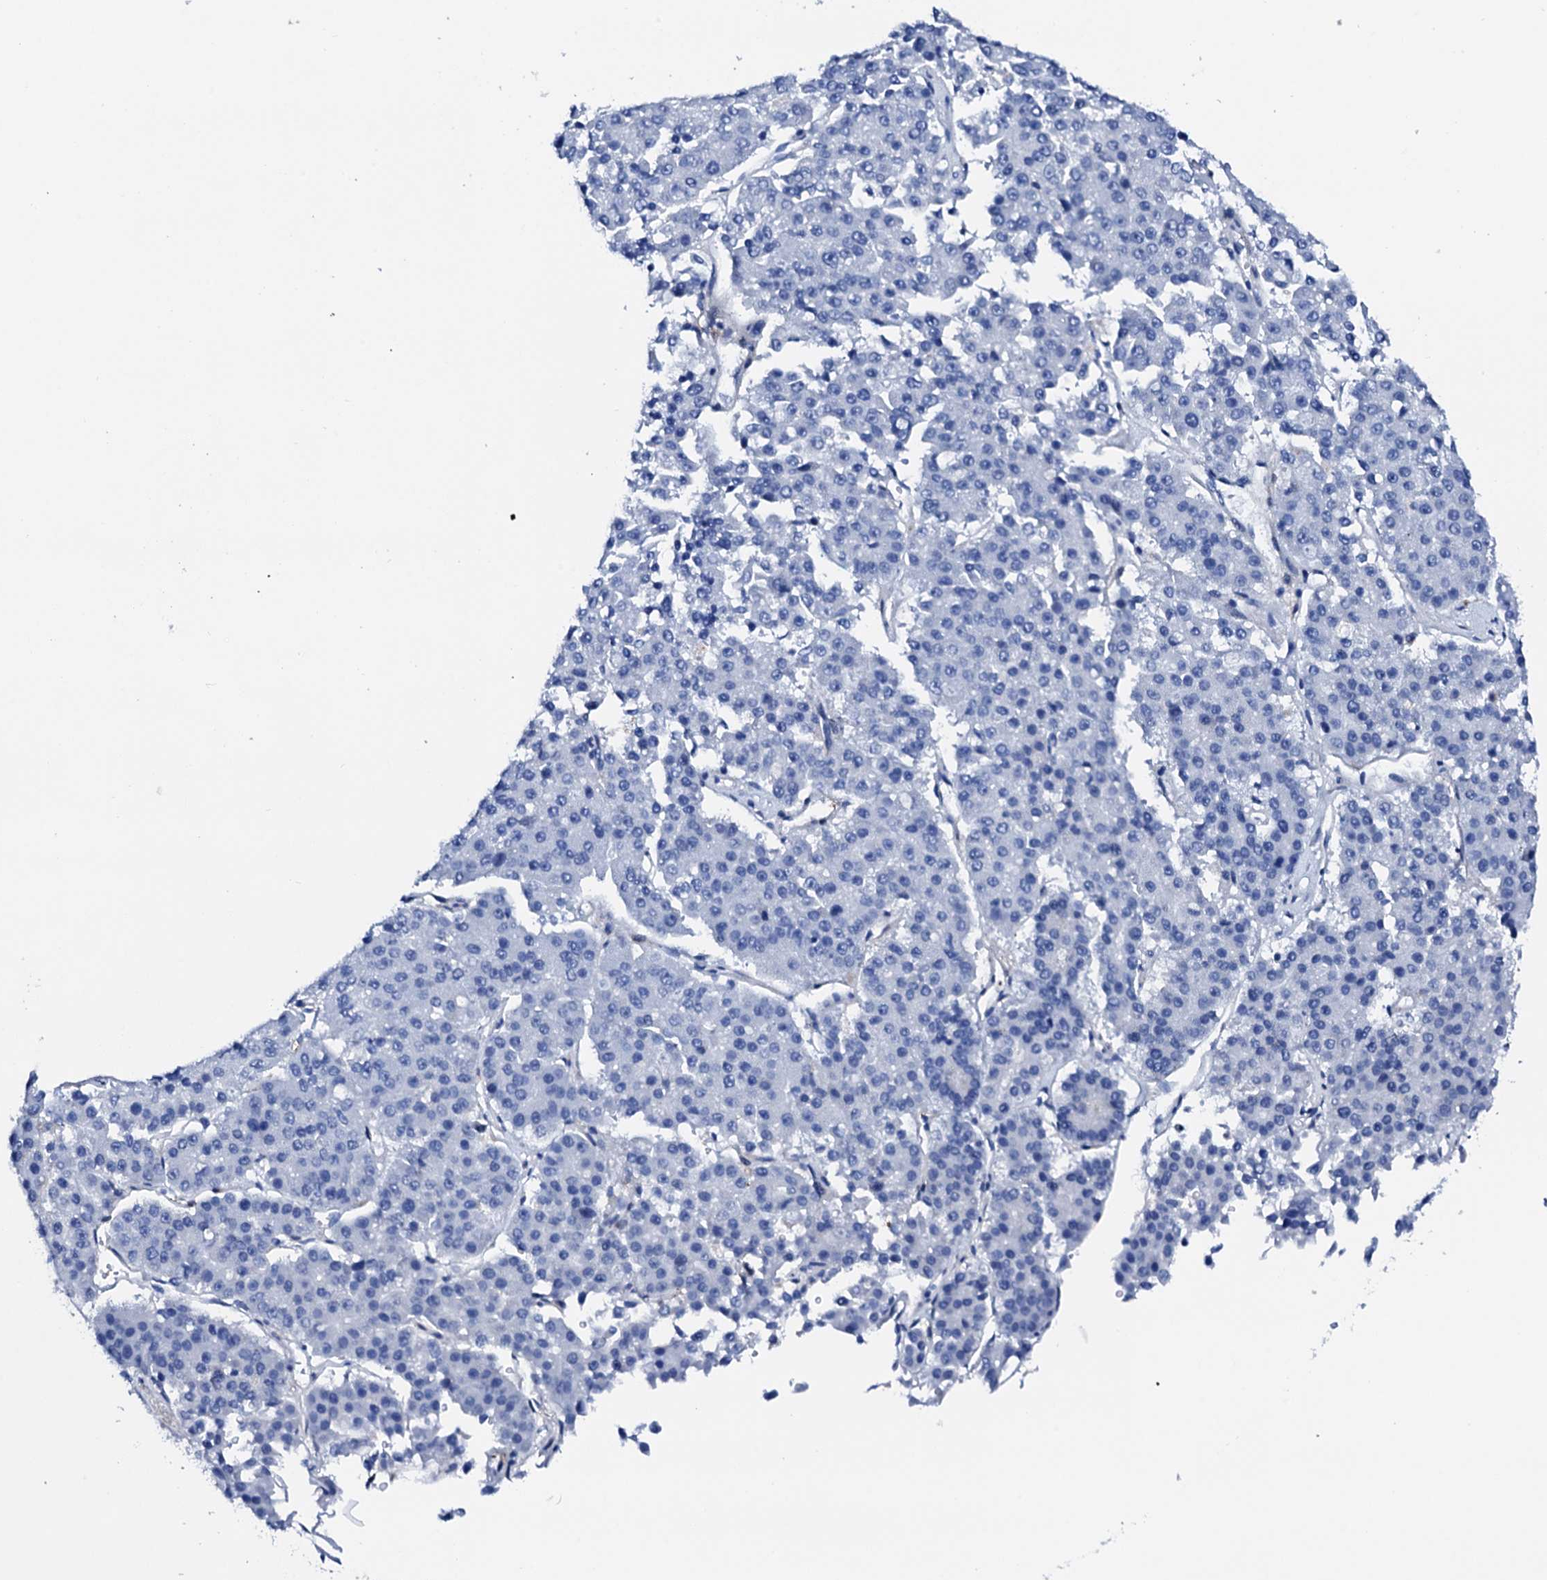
{"staining": {"intensity": "negative", "quantity": "none", "location": "none"}, "tissue": "pancreatic cancer", "cell_type": "Tumor cells", "image_type": "cancer", "snomed": [{"axis": "morphology", "description": "Adenocarcinoma, NOS"}, {"axis": "topography", "description": "Pancreas"}], "caption": "Immunohistochemistry (IHC) of pancreatic cancer shows no staining in tumor cells.", "gene": "NRIP2", "patient": {"sex": "male", "age": 50}}